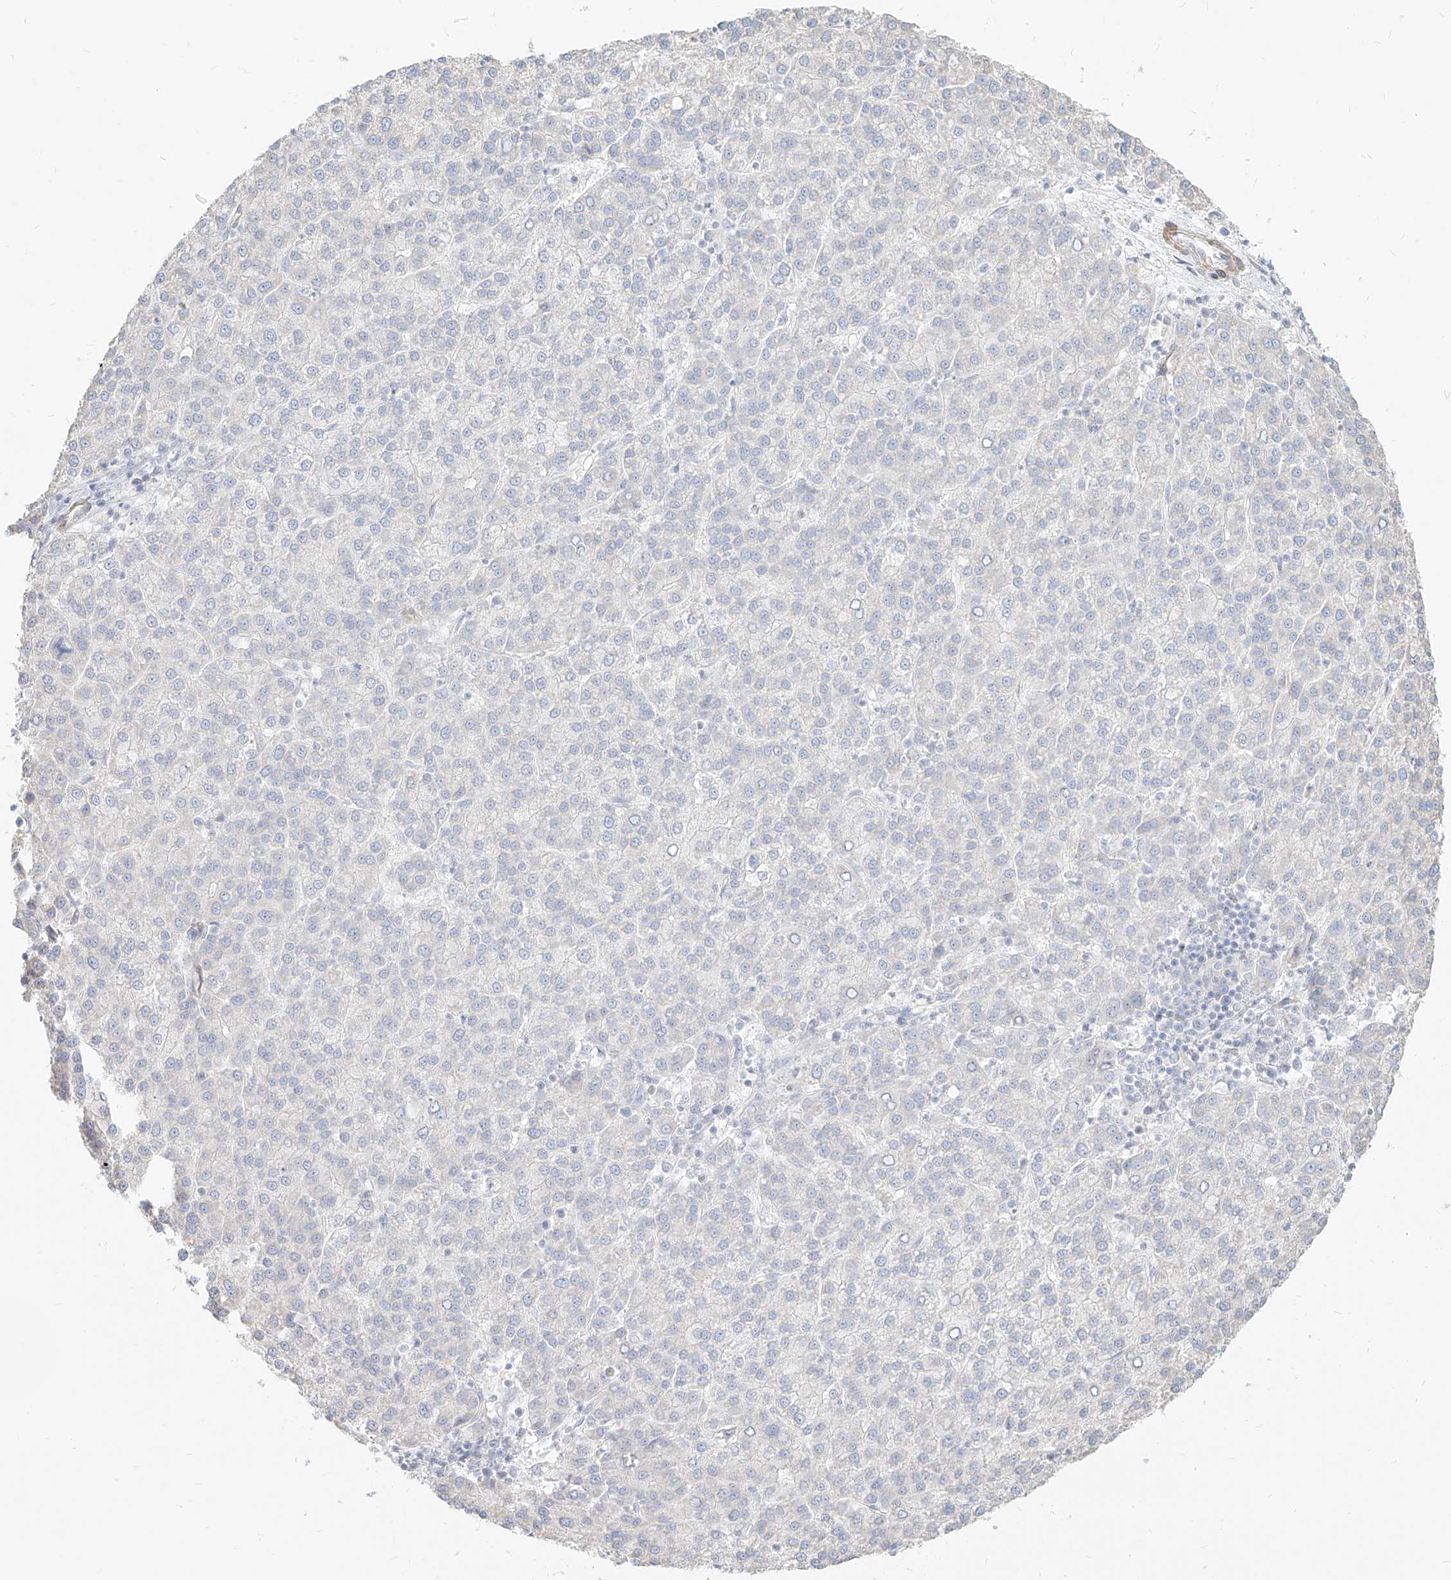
{"staining": {"intensity": "negative", "quantity": "none", "location": "none"}, "tissue": "liver cancer", "cell_type": "Tumor cells", "image_type": "cancer", "snomed": [{"axis": "morphology", "description": "Carcinoma, Hepatocellular, NOS"}, {"axis": "topography", "description": "Liver"}], "caption": "Tumor cells are negative for brown protein staining in liver cancer (hepatocellular carcinoma).", "gene": "ITPKB", "patient": {"sex": "female", "age": 58}}